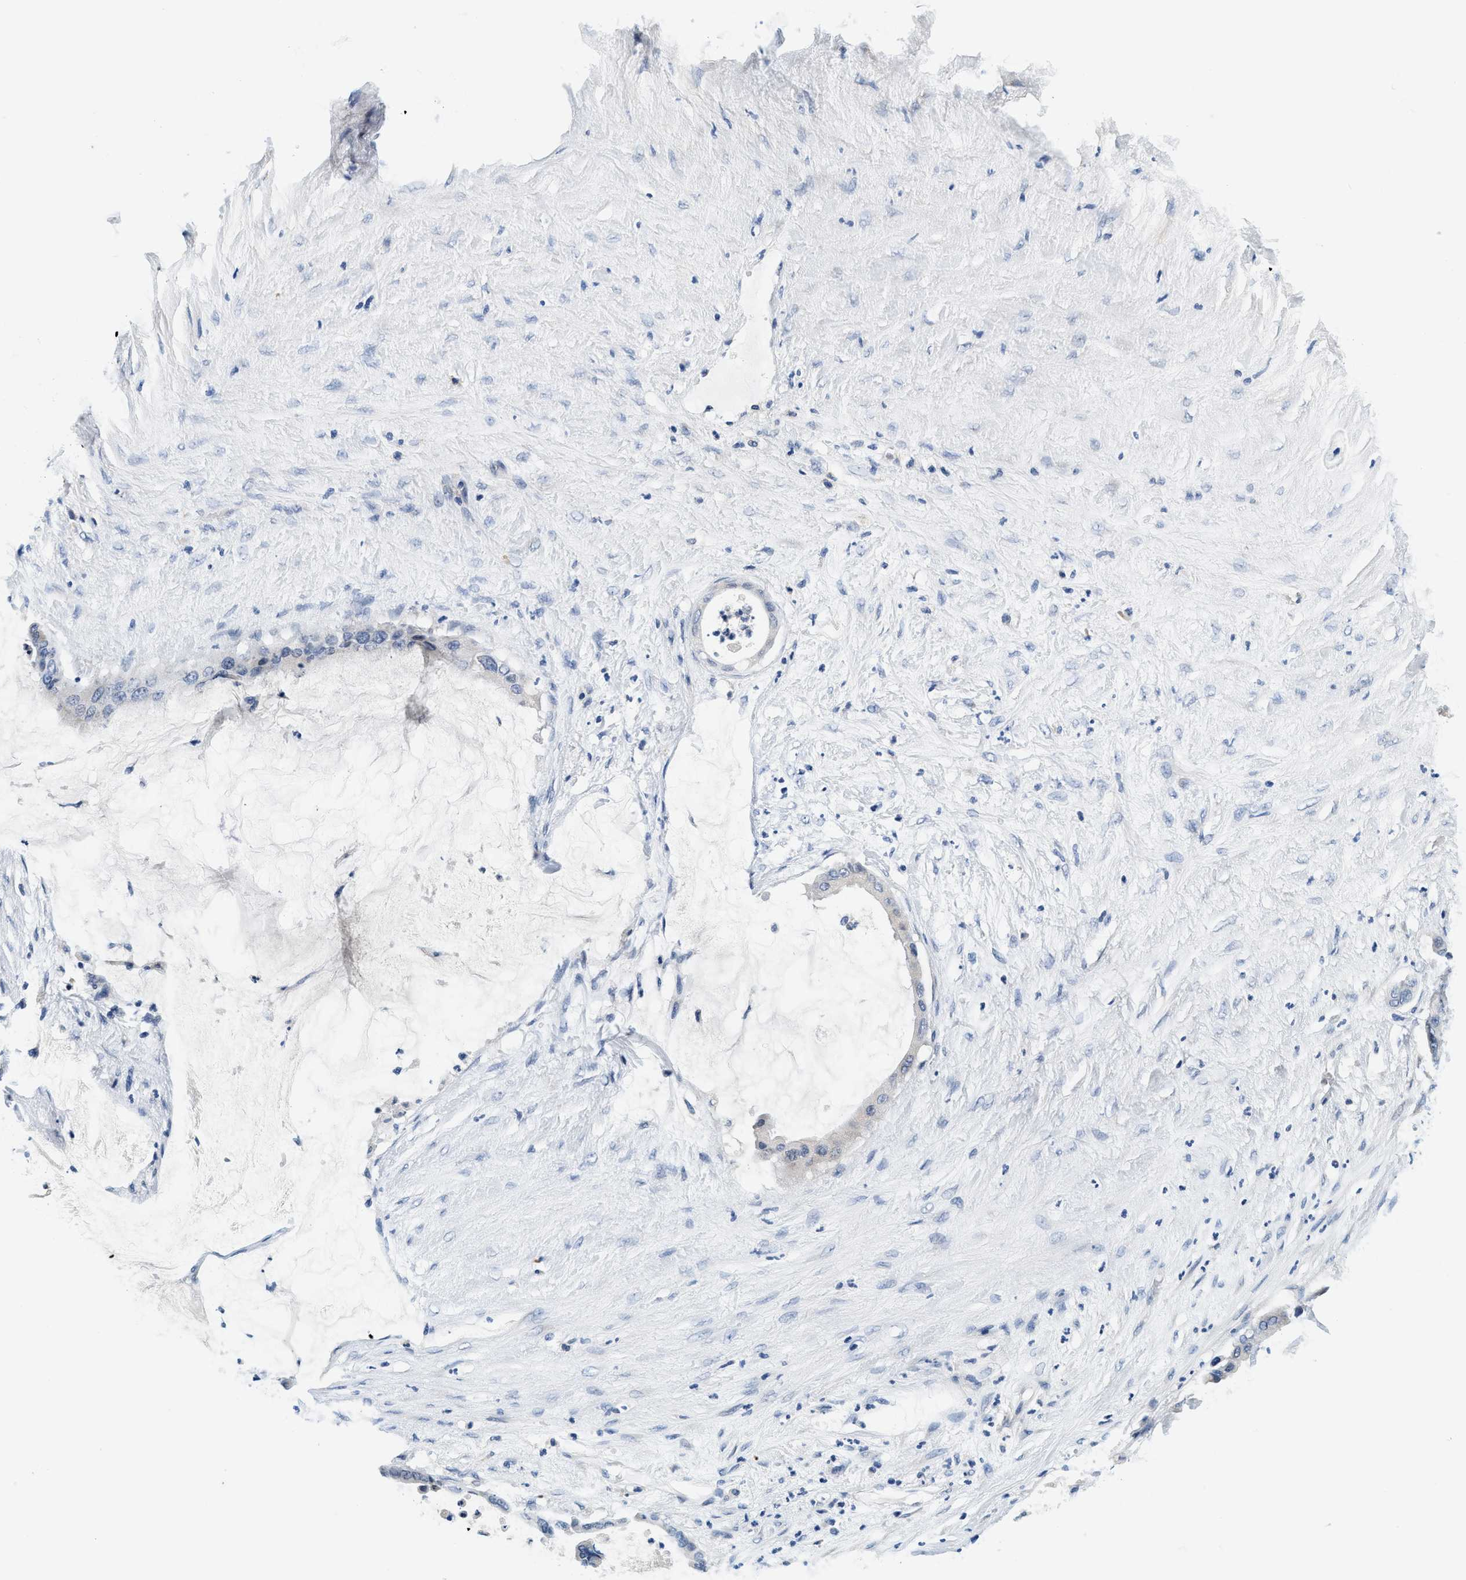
{"staining": {"intensity": "weak", "quantity": "<25%", "location": "cytoplasmic/membranous"}, "tissue": "pancreatic cancer", "cell_type": "Tumor cells", "image_type": "cancer", "snomed": [{"axis": "morphology", "description": "Adenocarcinoma, NOS"}, {"axis": "topography", "description": "Pancreas"}], "caption": "Adenocarcinoma (pancreatic) stained for a protein using immunohistochemistry demonstrates no staining tumor cells.", "gene": "ALDH3A2", "patient": {"sex": "male", "age": 41}}